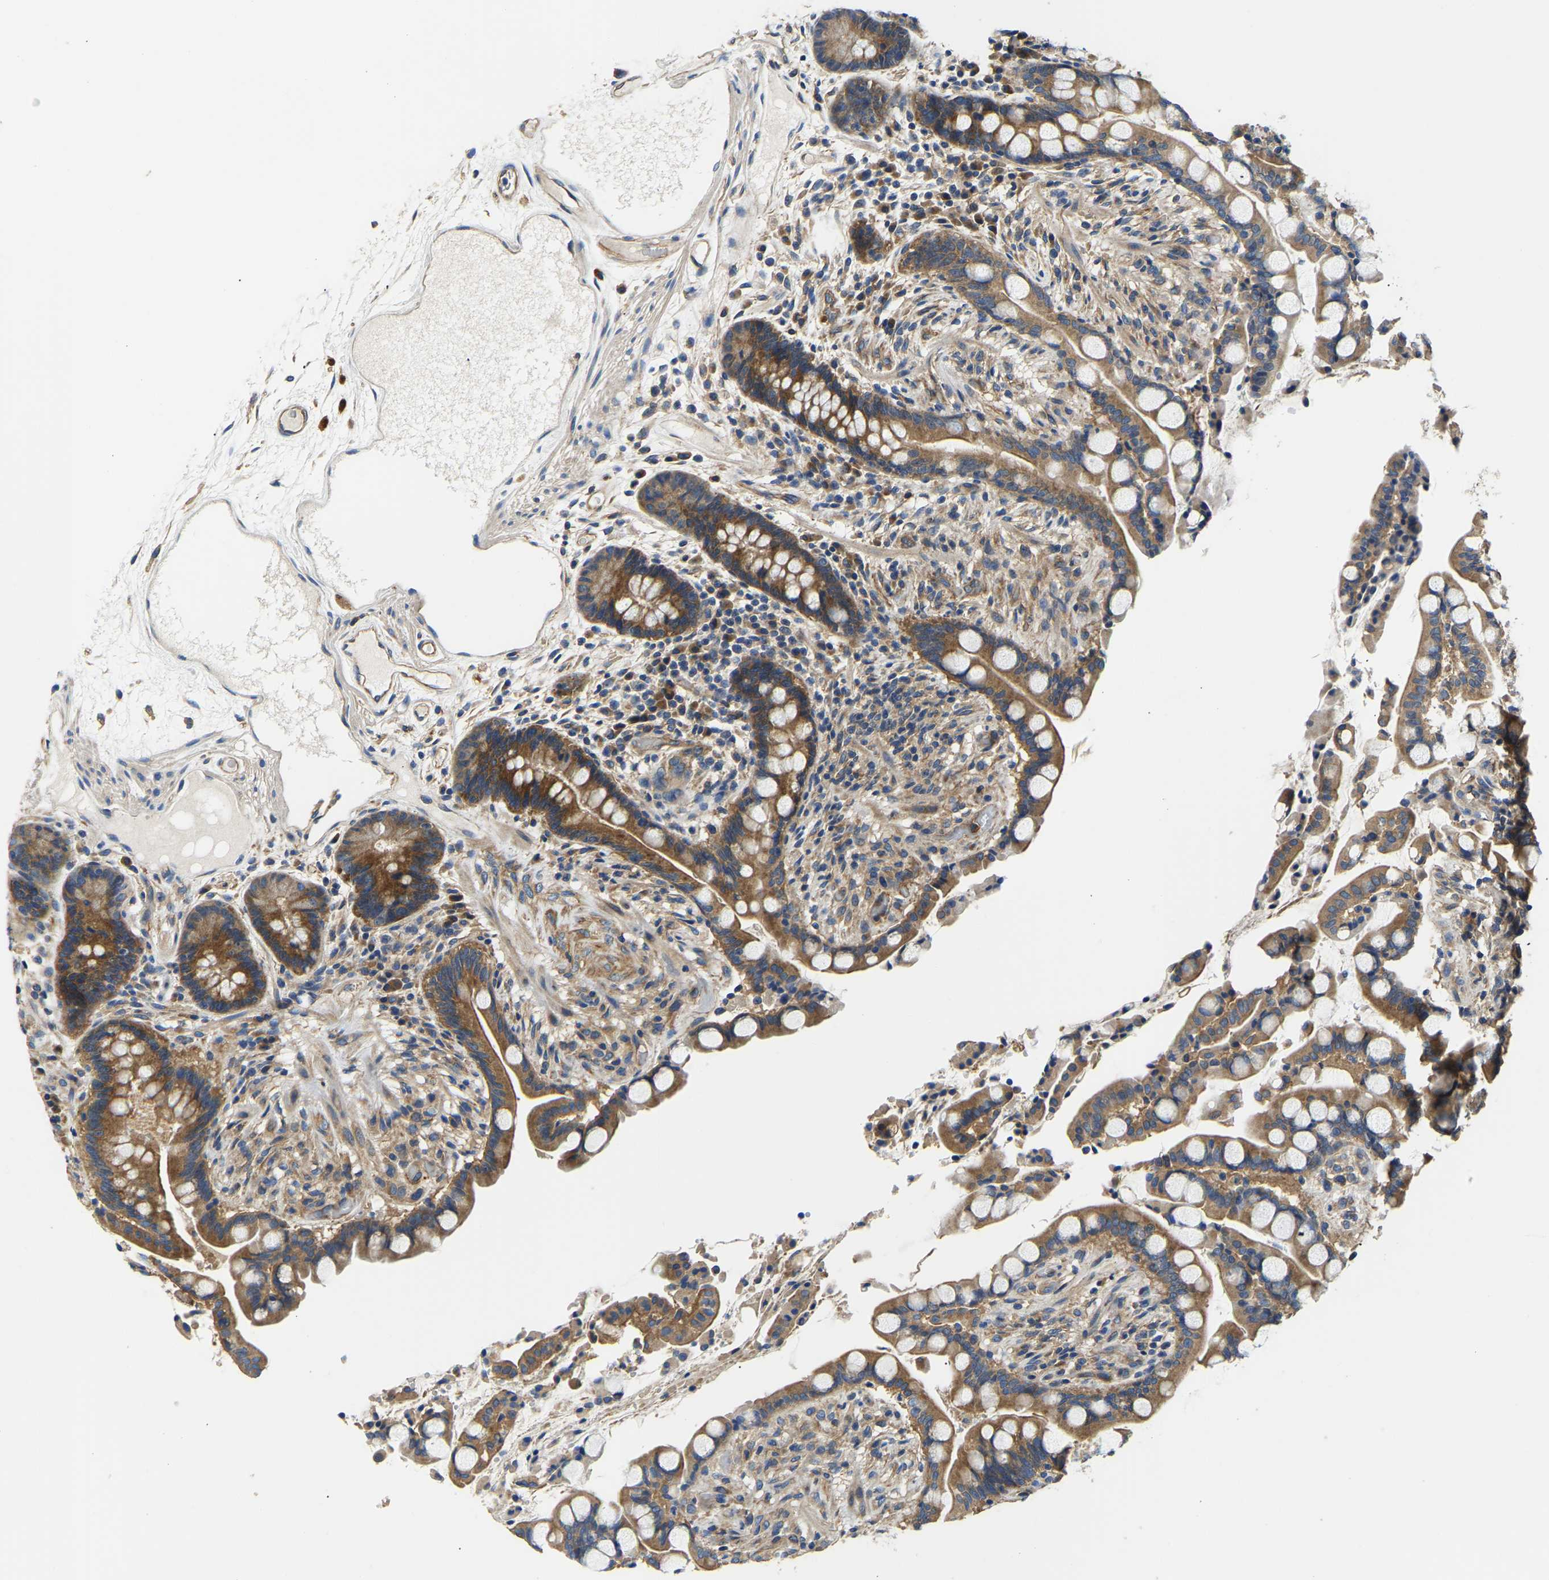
{"staining": {"intensity": "weak", "quantity": ">75%", "location": "cytoplasmic/membranous"}, "tissue": "colon", "cell_type": "Endothelial cells", "image_type": "normal", "snomed": [{"axis": "morphology", "description": "Normal tissue, NOS"}, {"axis": "topography", "description": "Colon"}], "caption": "Brown immunohistochemical staining in normal human colon exhibits weak cytoplasmic/membranous expression in approximately >75% of endothelial cells.", "gene": "CSDE1", "patient": {"sex": "male", "age": 73}}